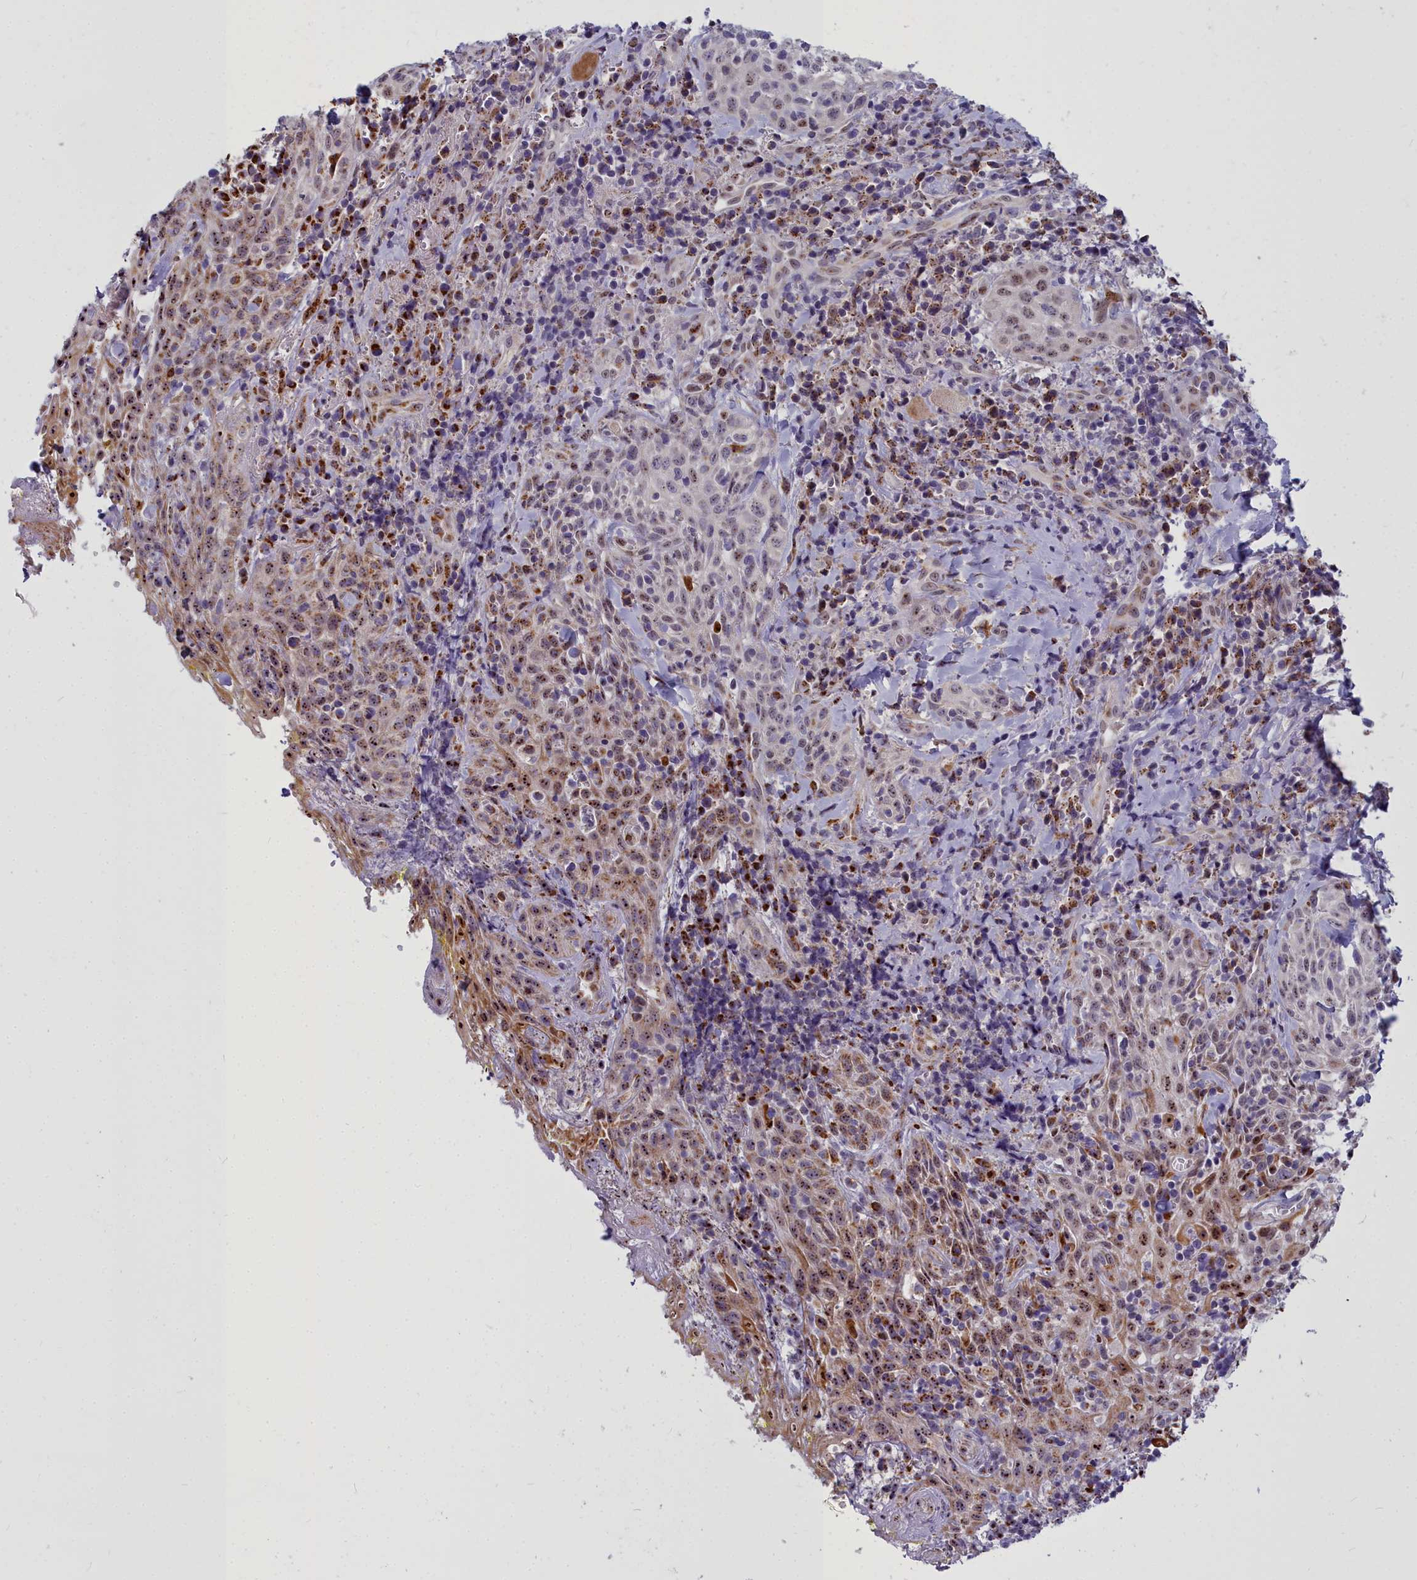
{"staining": {"intensity": "moderate", "quantity": "25%-75%", "location": "nuclear"}, "tissue": "head and neck cancer", "cell_type": "Tumor cells", "image_type": "cancer", "snomed": [{"axis": "morphology", "description": "Squamous cell carcinoma, NOS"}, {"axis": "topography", "description": "Head-Neck"}], "caption": "High-magnification brightfield microscopy of squamous cell carcinoma (head and neck) stained with DAB (brown) and counterstained with hematoxylin (blue). tumor cells exhibit moderate nuclear positivity is present in about25%-75% of cells.", "gene": "WDPCP", "patient": {"sex": "female", "age": 70}}